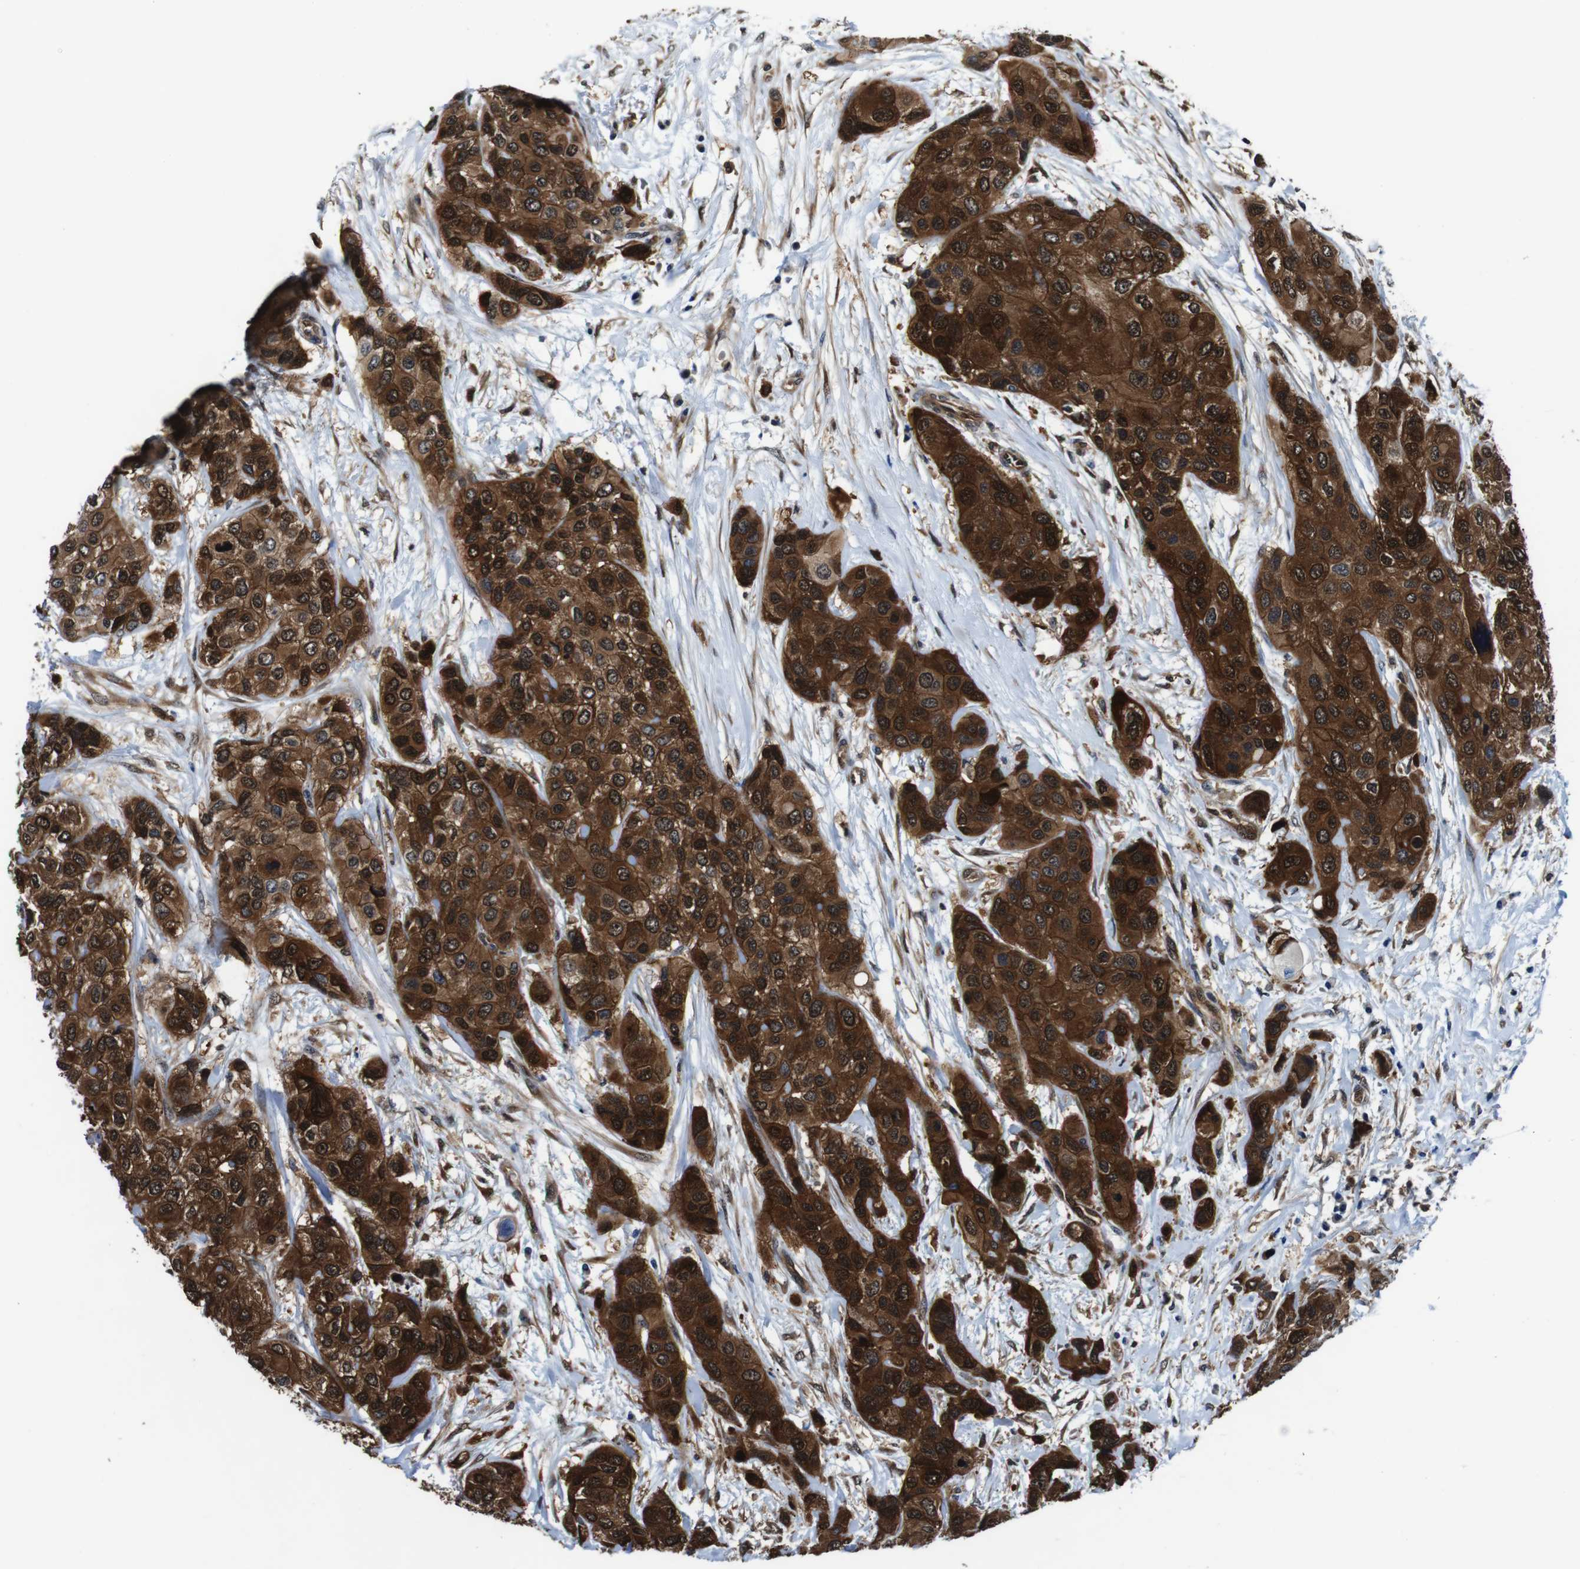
{"staining": {"intensity": "strong", "quantity": ">75%", "location": "cytoplasmic/membranous,nuclear"}, "tissue": "urothelial cancer", "cell_type": "Tumor cells", "image_type": "cancer", "snomed": [{"axis": "morphology", "description": "Urothelial carcinoma, High grade"}, {"axis": "topography", "description": "Urinary bladder"}], "caption": "A photomicrograph of human urothelial cancer stained for a protein exhibits strong cytoplasmic/membranous and nuclear brown staining in tumor cells.", "gene": "ANXA1", "patient": {"sex": "female", "age": 56}}